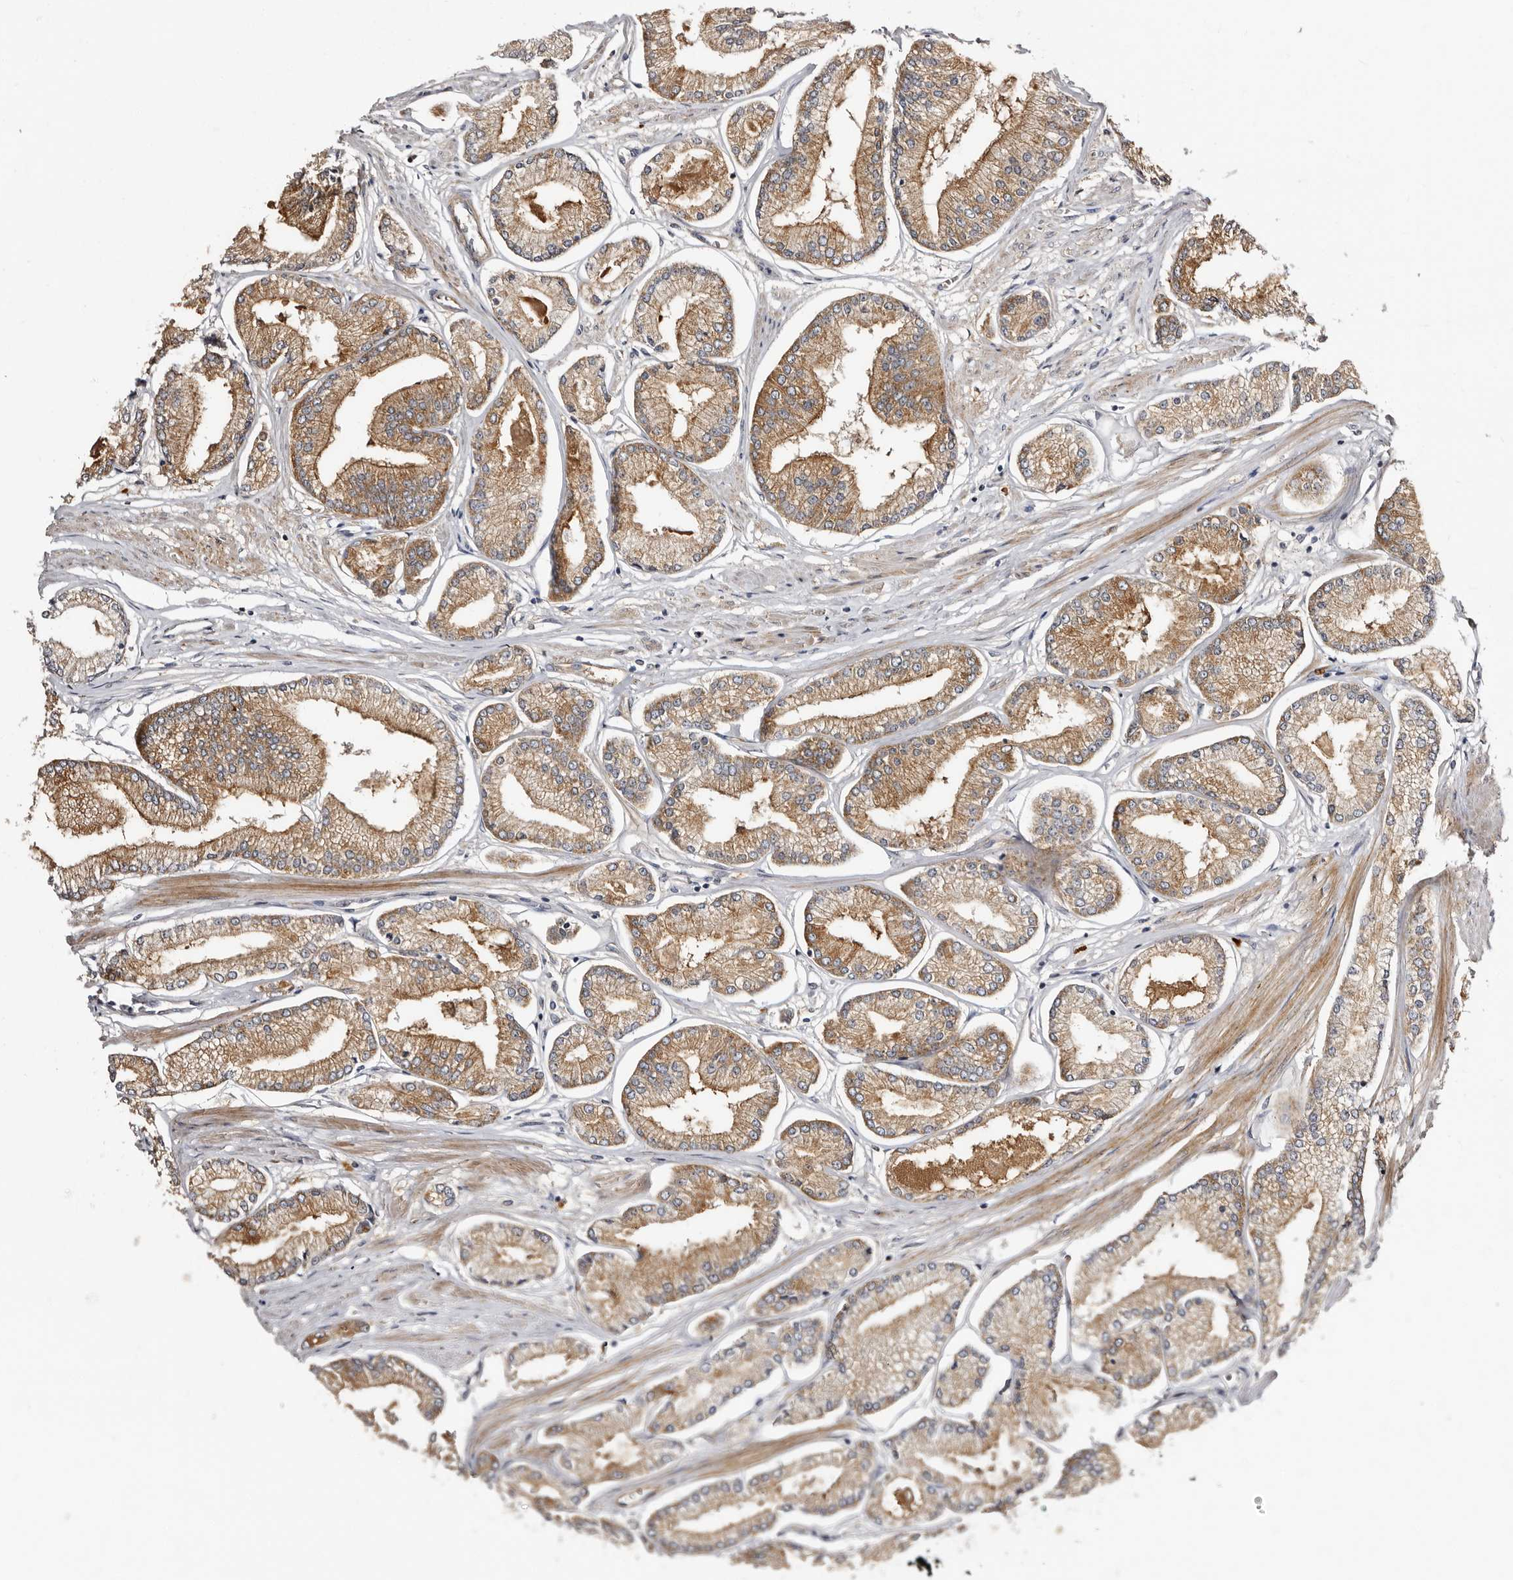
{"staining": {"intensity": "moderate", "quantity": ">75%", "location": "cytoplasmic/membranous"}, "tissue": "prostate cancer", "cell_type": "Tumor cells", "image_type": "cancer", "snomed": [{"axis": "morphology", "description": "Adenocarcinoma, Low grade"}, {"axis": "topography", "description": "Prostate"}], "caption": "The photomicrograph displays a brown stain indicating the presence of a protein in the cytoplasmic/membranous of tumor cells in prostate cancer.", "gene": "TBC1D22B", "patient": {"sex": "male", "age": 52}}